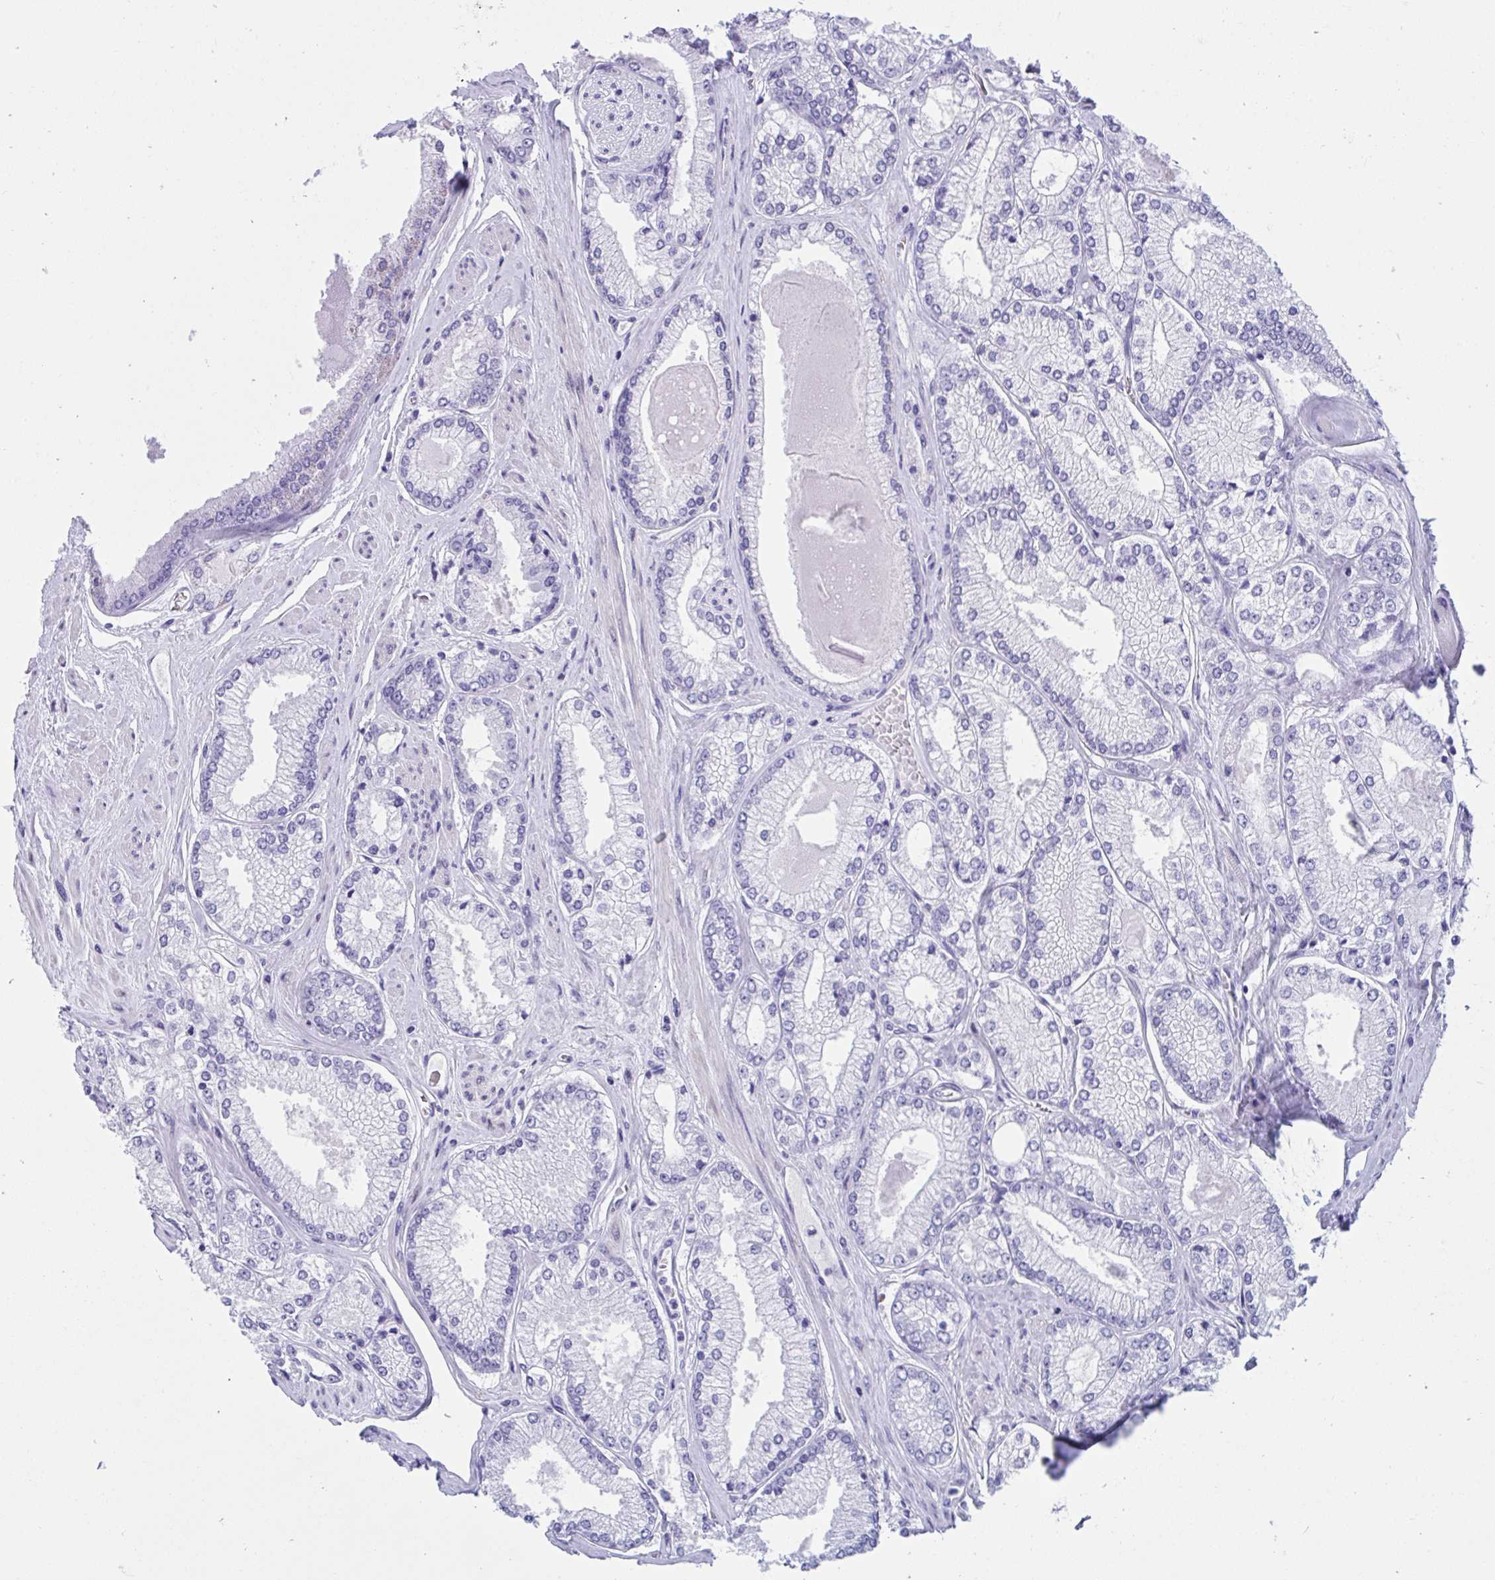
{"staining": {"intensity": "negative", "quantity": "none", "location": "none"}, "tissue": "prostate cancer", "cell_type": "Tumor cells", "image_type": "cancer", "snomed": [{"axis": "morphology", "description": "Adenocarcinoma, Low grade"}, {"axis": "topography", "description": "Prostate"}], "caption": "Human adenocarcinoma (low-grade) (prostate) stained for a protein using immunohistochemistry (IHC) shows no positivity in tumor cells.", "gene": "TMEM35A", "patient": {"sex": "male", "age": 67}}